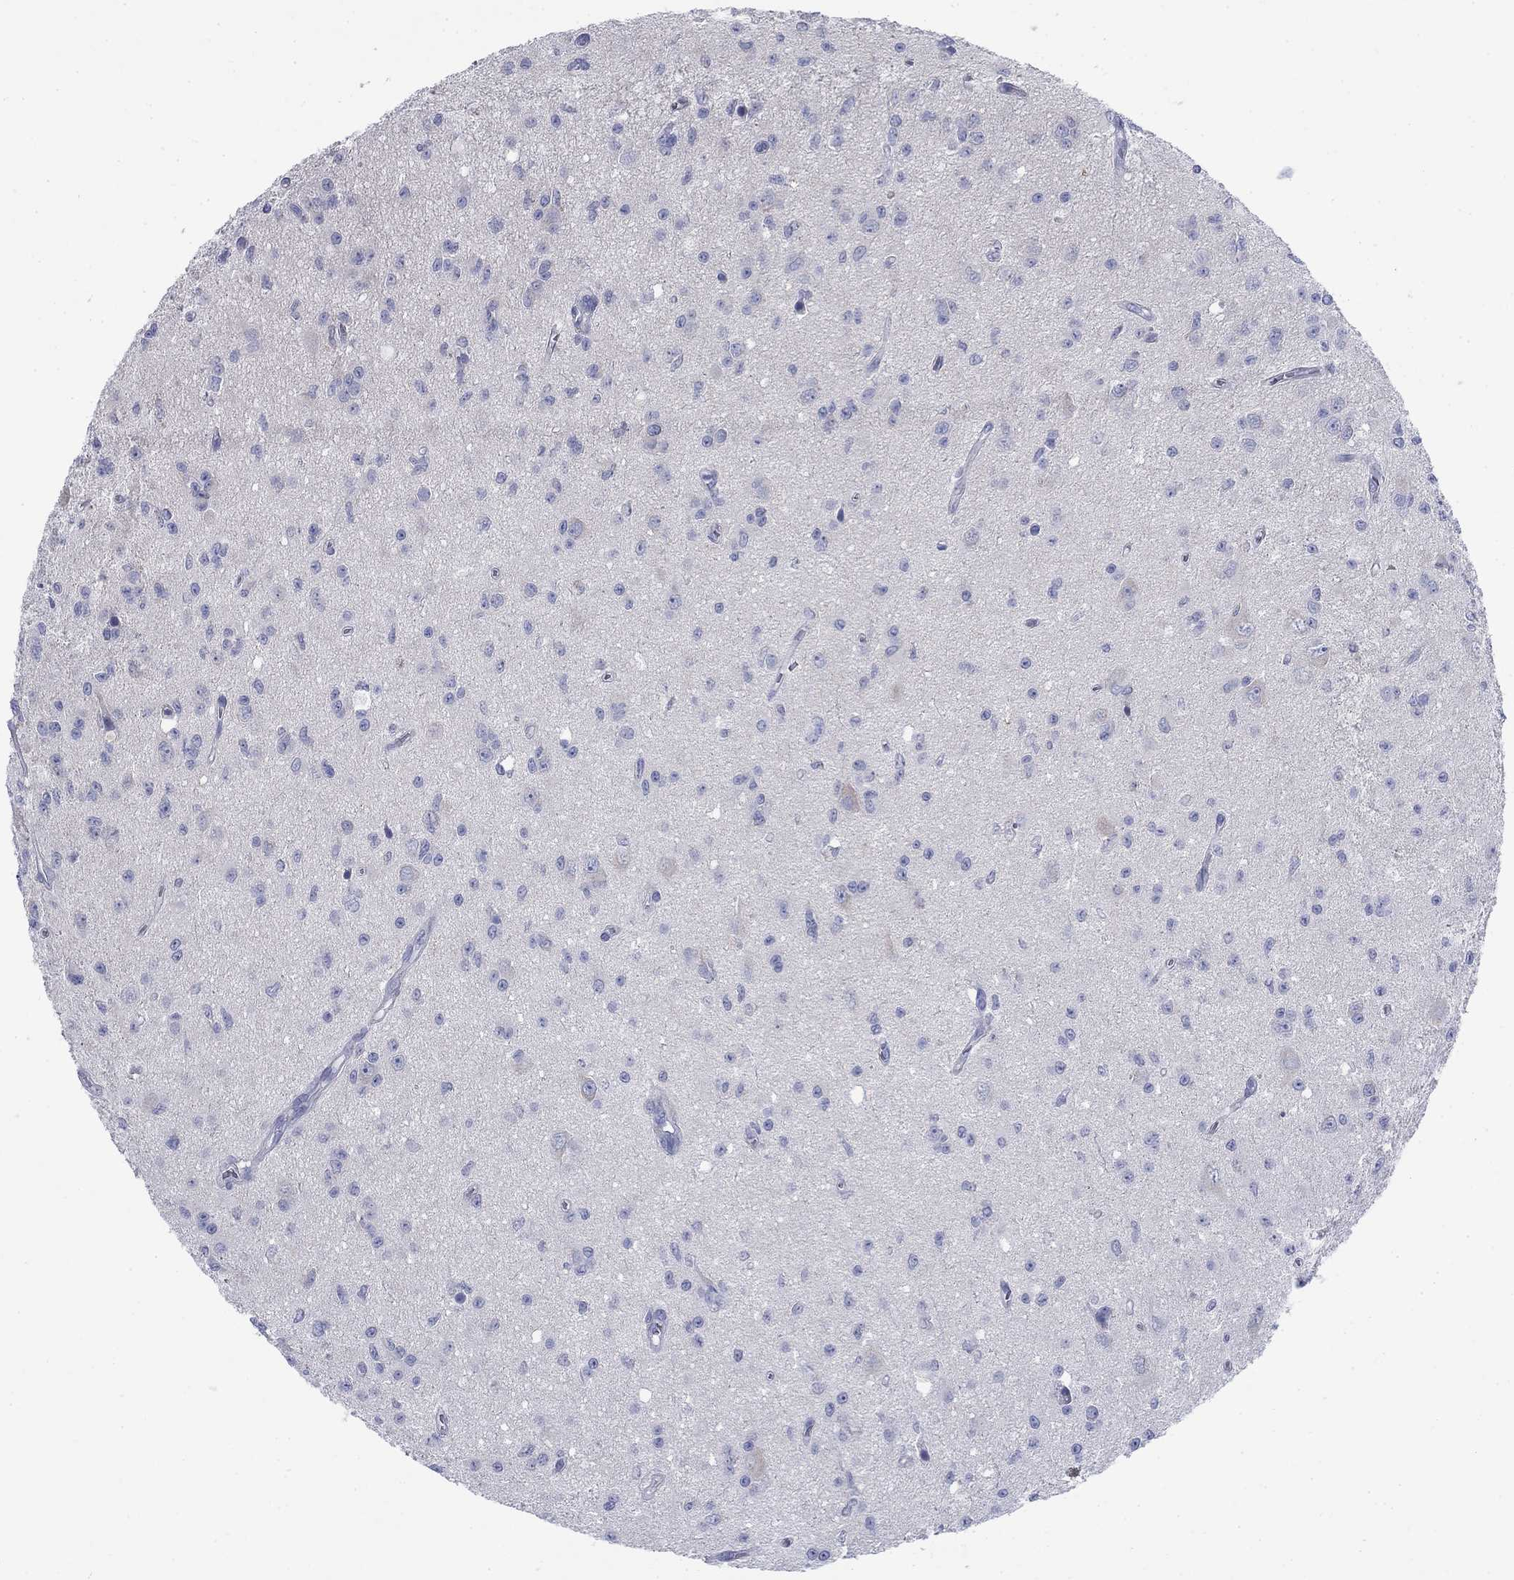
{"staining": {"intensity": "negative", "quantity": "none", "location": "none"}, "tissue": "glioma", "cell_type": "Tumor cells", "image_type": "cancer", "snomed": [{"axis": "morphology", "description": "Glioma, malignant, Low grade"}, {"axis": "topography", "description": "Brain"}], "caption": "Histopathology image shows no significant protein expression in tumor cells of malignant glioma (low-grade).", "gene": "IGF2BP3", "patient": {"sex": "female", "age": 45}}